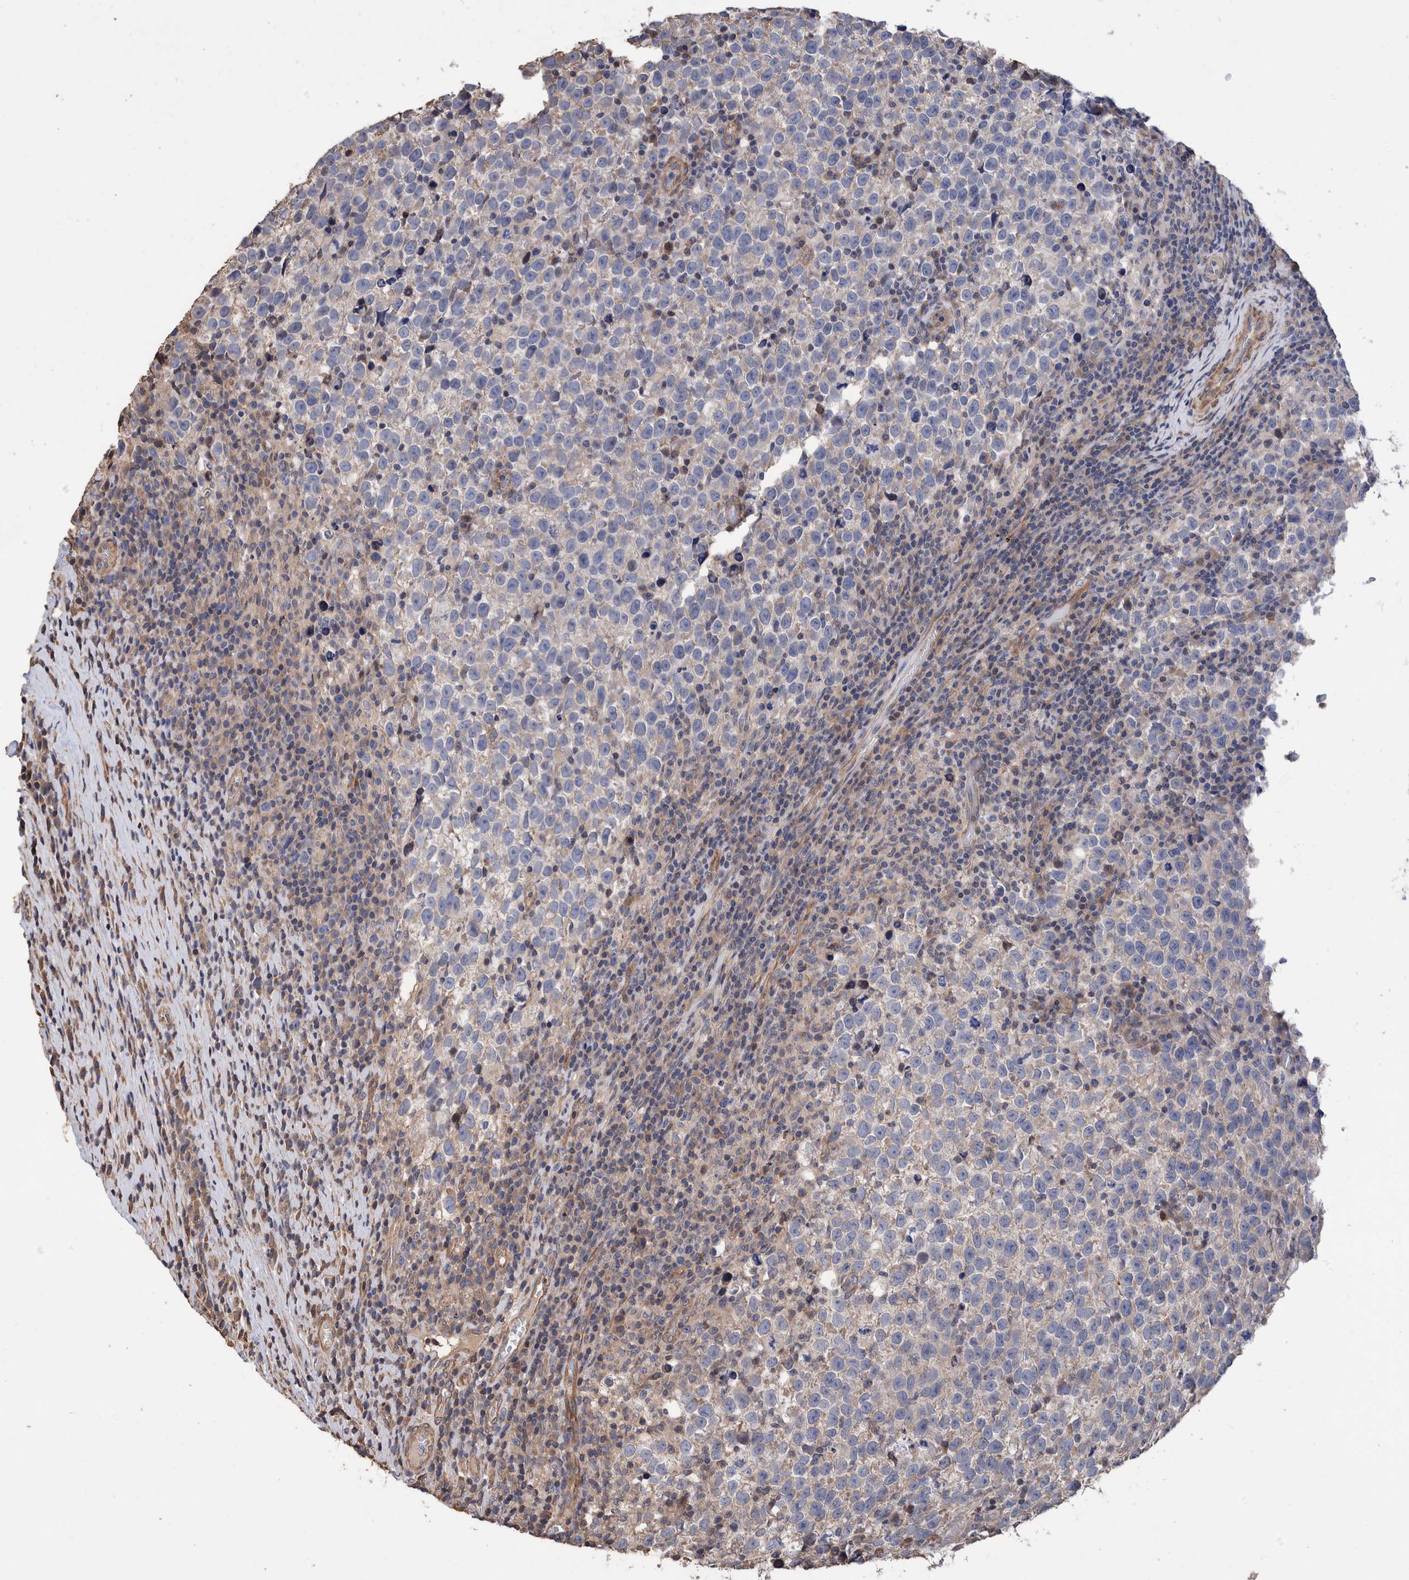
{"staining": {"intensity": "negative", "quantity": "none", "location": "none"}, "tissue": "testis cancer", "cell_type": "Tumor cells", "image_type": "cancer", "snomed": [{"axis": "morphology", "description": "Normal tissue, NOS"}, {"axis": "morphology", "description": "Seminoma, NOS"}, {"axis": "topography", "description": "Testis"}], "caption": "DAB immunohistochemical staining of testis seminoma demonstrates no significant staining in tumor cells. Brightfield microscopy of immunohistochemistry stained with DAB (3,3'-diaminobenzidine) (brown) and hematoxylin (blue), captured at high magnification.", "gene": "SLC45A4", "patient": {"sex": "male", "age": 43}}